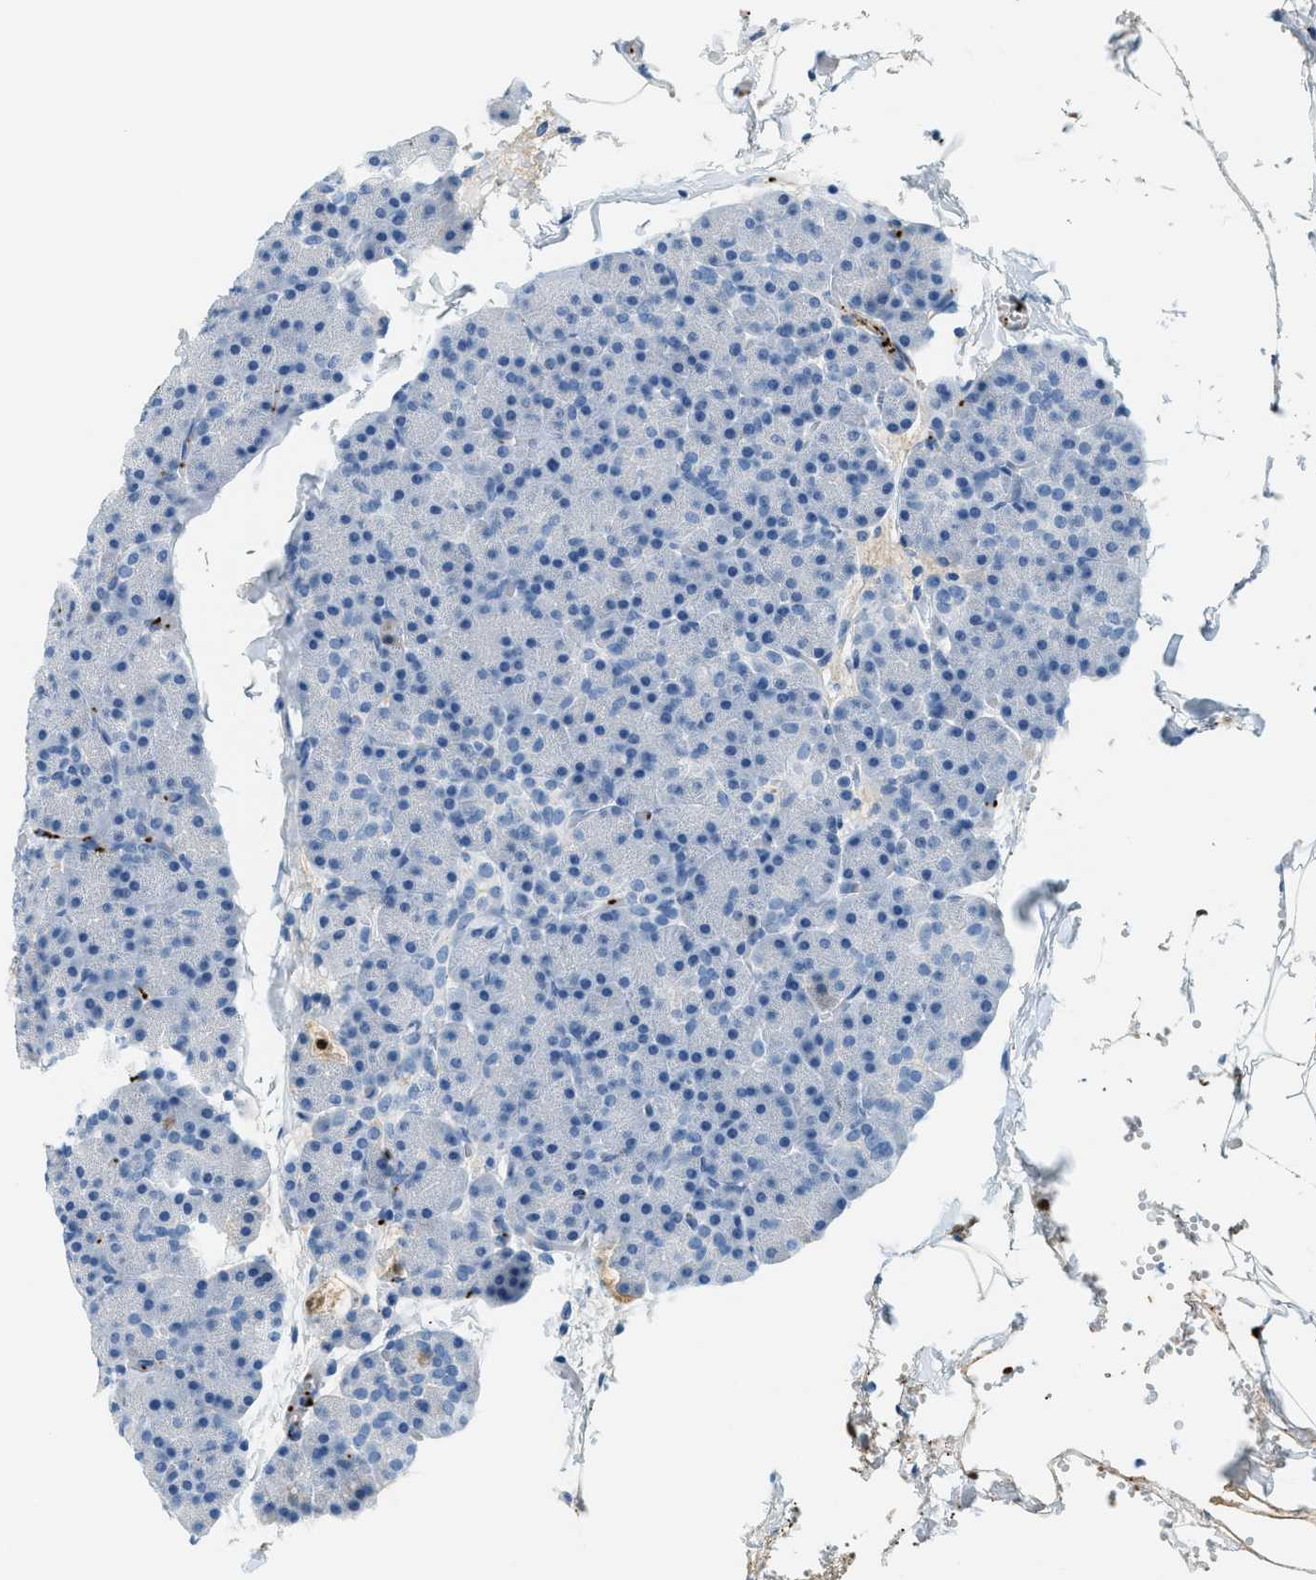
{"staining": {"intensity": "negative", "quantity": "none", "location": "none"}, "tissue": "pancreas", "cell_type": "Exocrine glandular cells", "image_type": "normal", "snomed": [{"axis": "morphology", "description": "Normal tissue, NOS"}, {"axis": "topography", "description": "Pancreas"}], "caption": "Human pancreas stained for a protein using immunohistochemistry (IHC) demonstrates no expression in exocrine glandular cells.", "gene": "PPBP", "patient": {"sex": "female", "age": 35}}